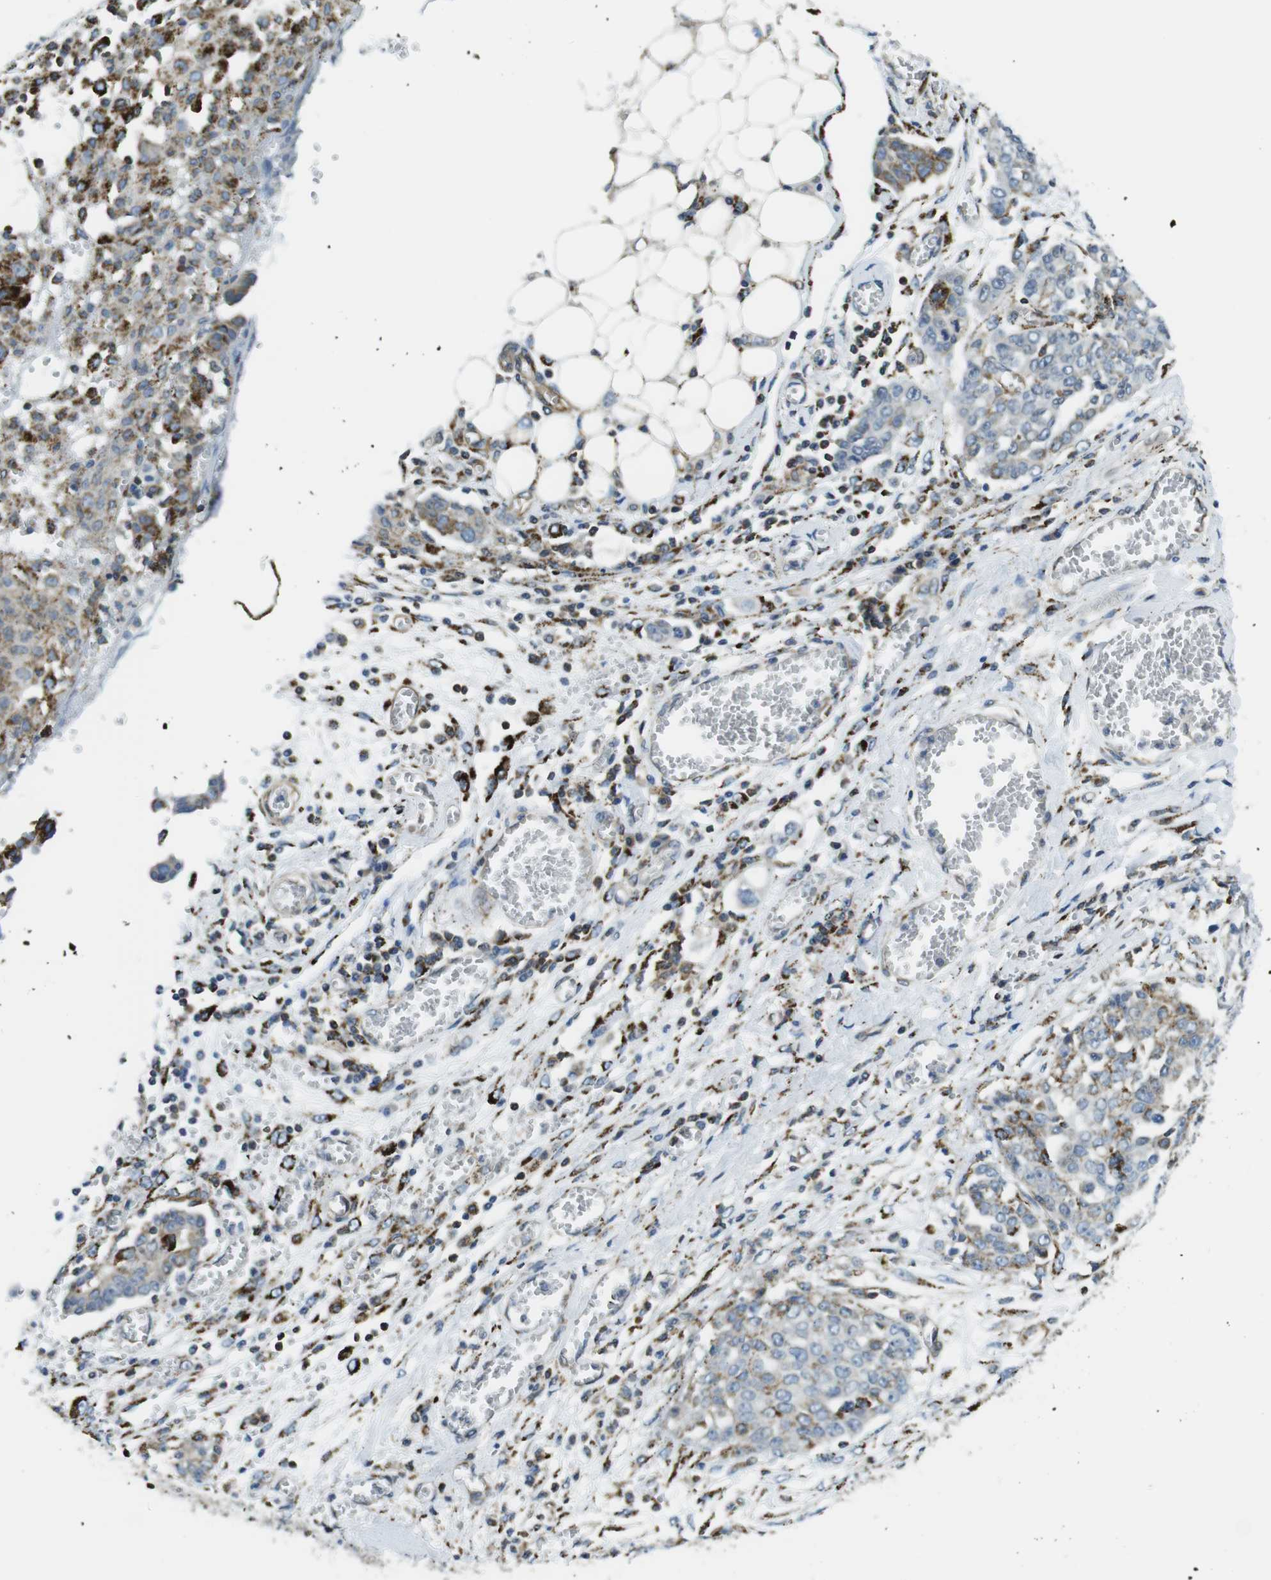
{"staining": {"intensity": "moderate", "quantity": "25%-75%", "location": "cytoplasmic/membranous"}, "tissue": "ovarian cancer", "cell_type": "Tumor cells", "image_type": "cancer", "snomed": [{"axis": "morphology", "description": "Cystadenocarcinoma, serous, NOS"}, {"axis": "topography", "description": "Soft tissue"}, {"axis": "topography", "description": "Ovary"}], "caption": "IHC photomicrograph of human serous cystadenocarcinoma (ovarian) stained for a protein (brown), which shows medium levels of moderate cytoplasmic/membranous staining in approximately 25%-75% of tumor cells.", "gene": "KCNE3", "patient": {"sex": "female", "age": 57}}